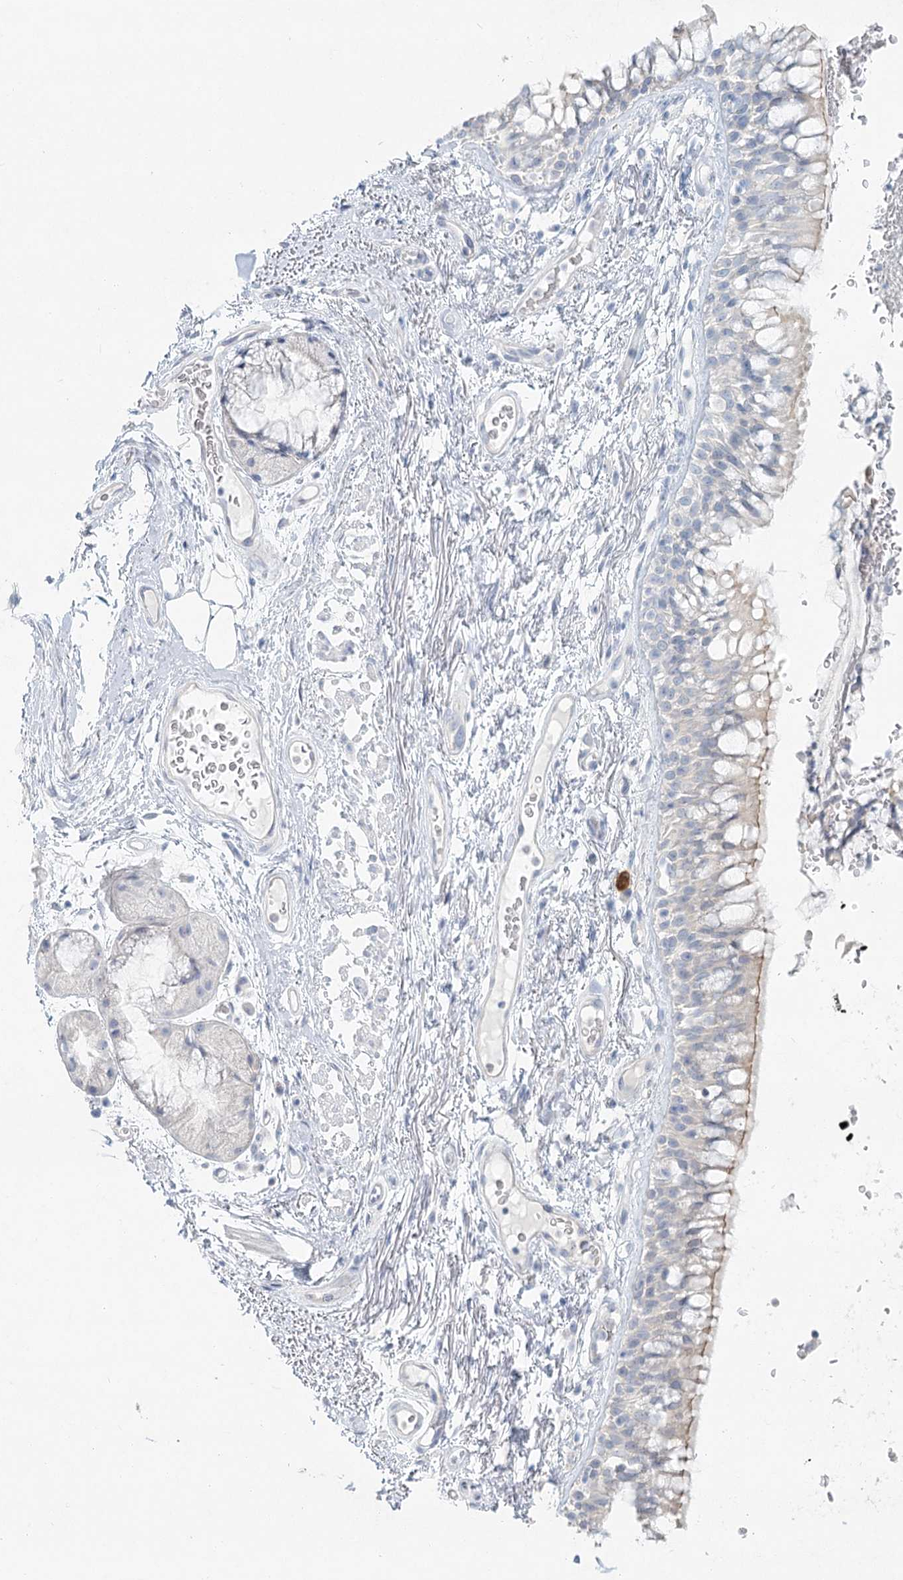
{"staining": {"intensity": "weak", "quantity": "<25%", "location": "cytoplasmic/membranous"}, "tissue": "bronchus", "cell_type": "Respiratory epithelial cells", "image_type": "normal", "snomed": [{"axis": "morphology", "description": "Normal tissue, NOS"}, {"axis": "topography", "description": "Cartilage tissue"}, {"axis": "topography", "description": "Bronchus"}], "caption": "The image displays no staining of respiratory epithelial cells in benign bronchus. (Stains: DAB immunohistochemistry with hematoxylin counter stain, Microscopy: brightfield microscopy at high magnification).", "gene": "LRP2BP", "patient": {"sex": "female", "age": 73}}